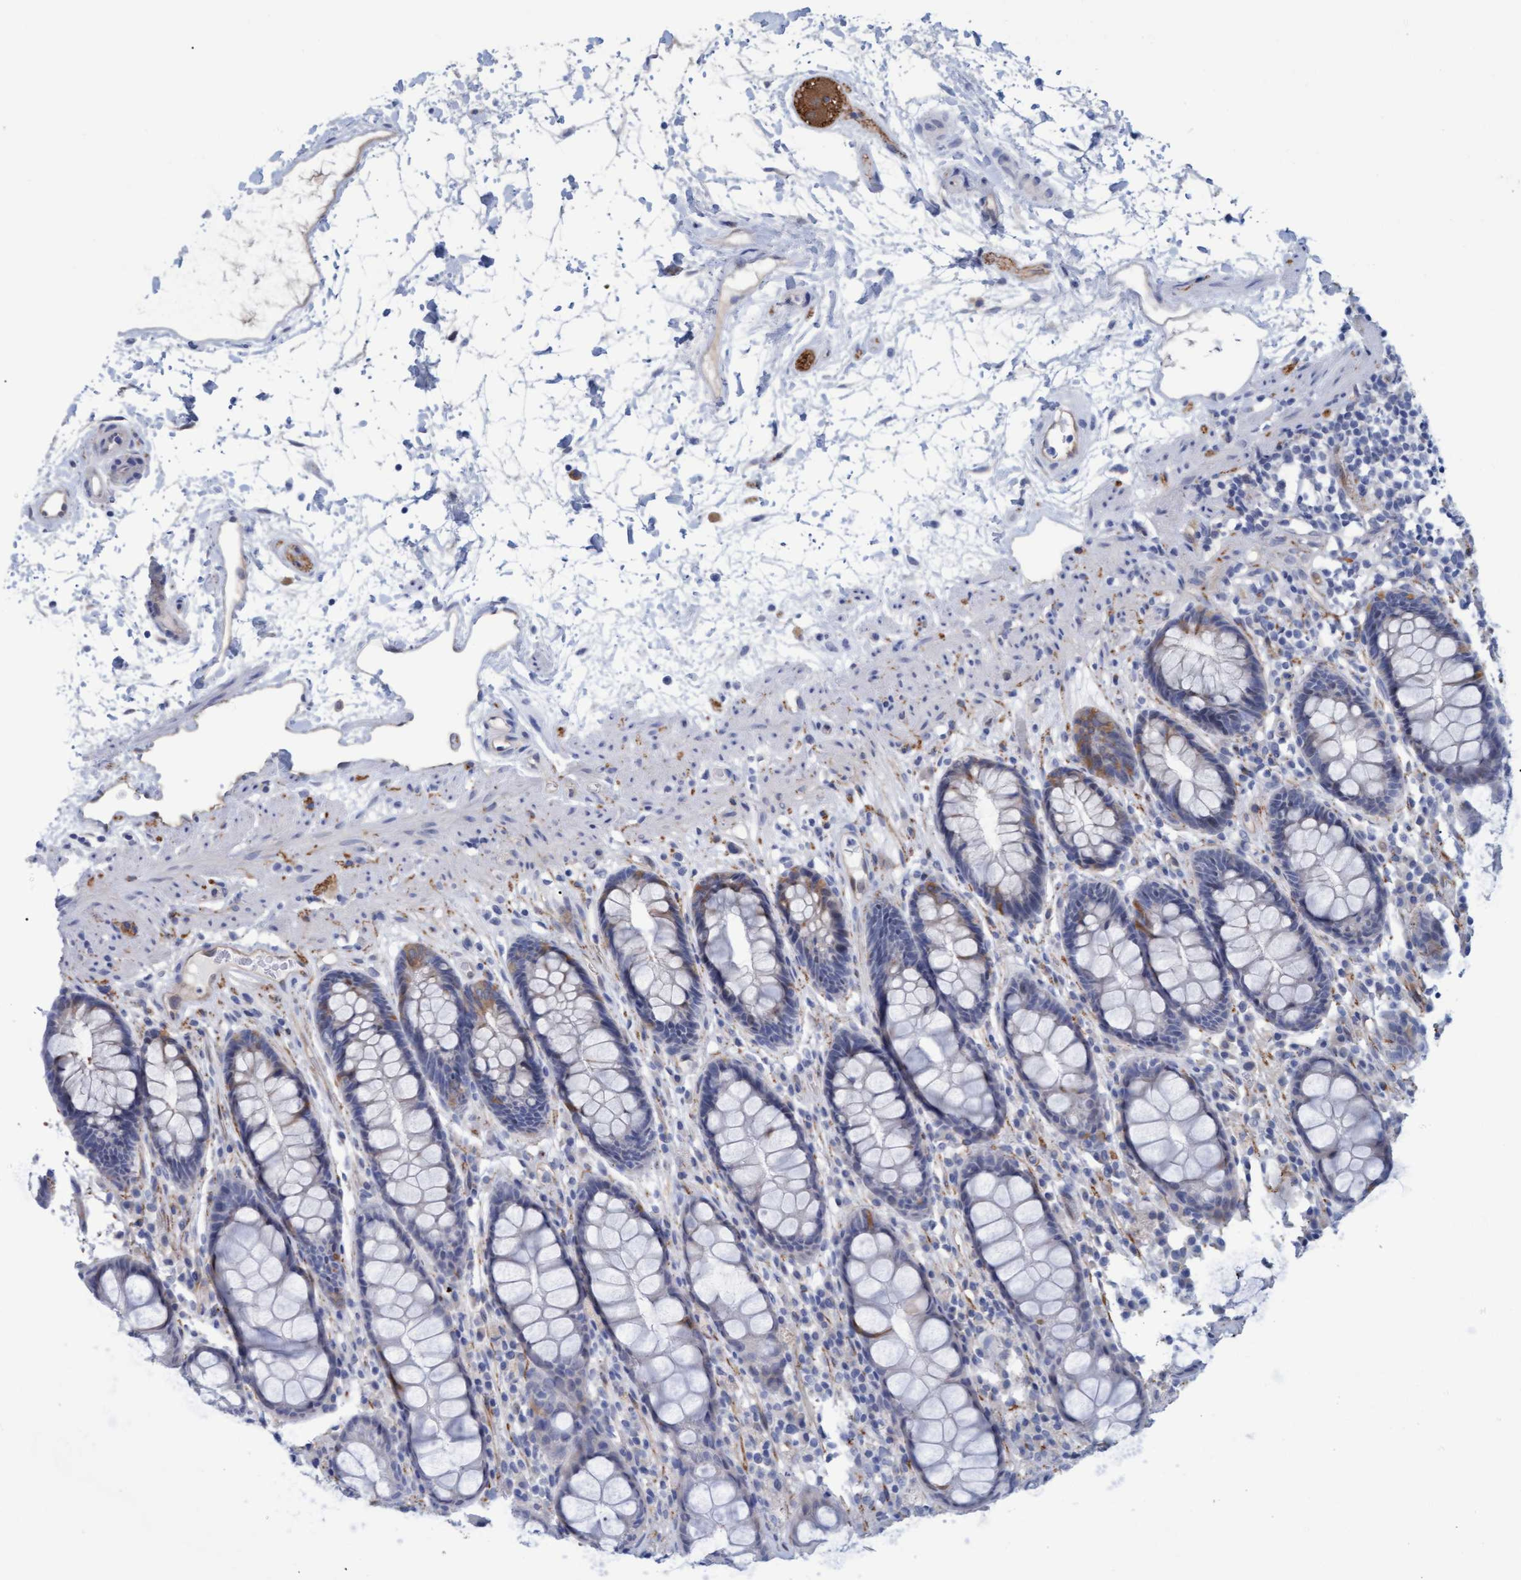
{"staining": {"intensity": "weak", "quantity": "<25%", "location": "cytoplasmic/membranous"}, "tissue": "rectum", "cell_type": "Glandular cells", "image_type": "normal", "snomed": [{"axis": "morphology", "description": "Normal tissue, NOS"}, {"axis": "topography", "description": "Rectum"}], "caption": "The photomicrograph demonstrates no staining of glandular cells in normal rectum. Brightfield microscopy of immunohistochemistry (IHC) stained with DAB (brown) and hematoxylin (blue), captured at high magnification.", "gene": "STXBP1", "patient": {"sex": "male", "age": 64}}